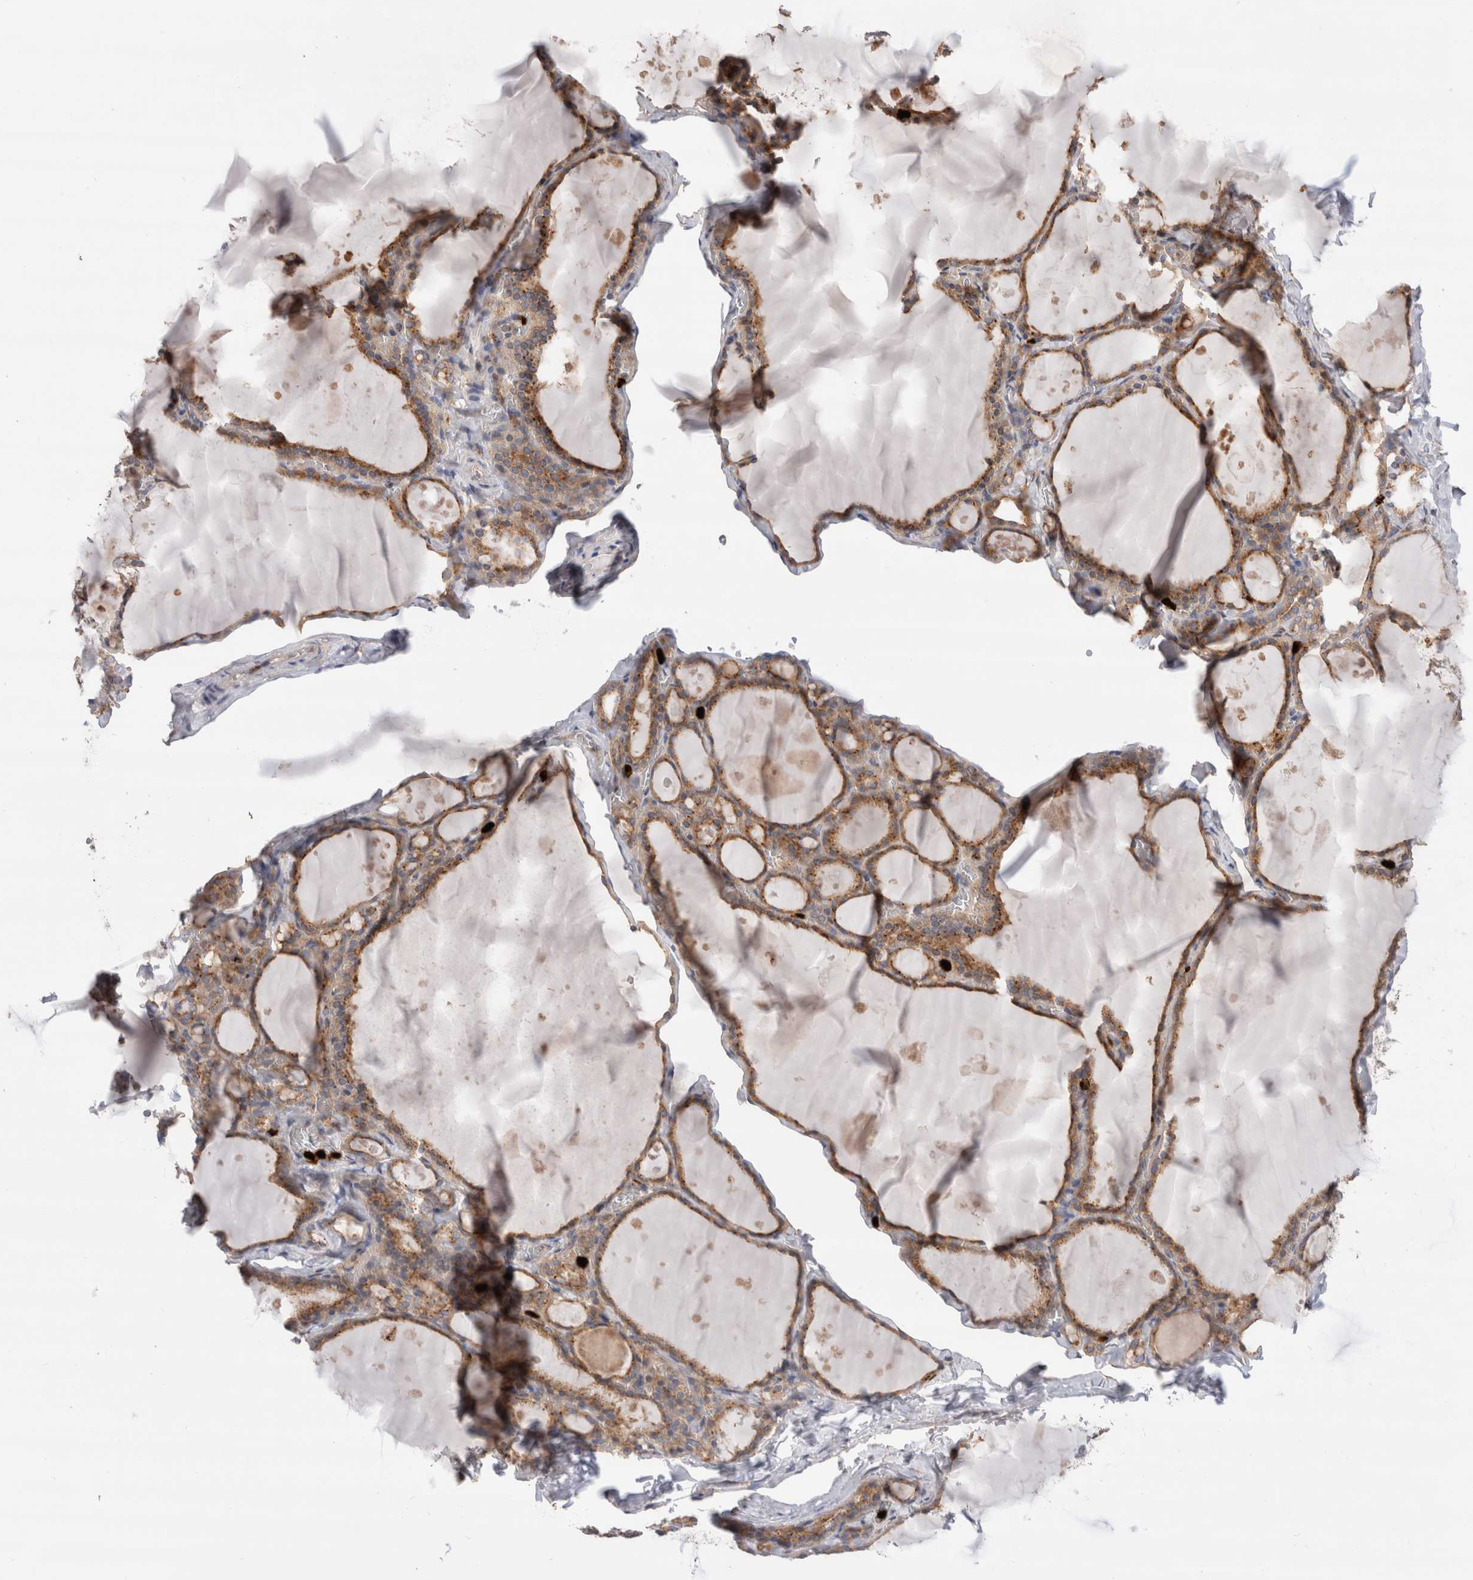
{"staining": {"intensity": "weak", "quantity": ">75%", "location": "cytoplasmic/membranous"}, "tissue": "thyroid gland", "cell_type": "Glandular cells", "image_type": "normal", "snomed": [{"axis": "morphology", "description": "Normal tissue, NOS"}, {"axis": "topography", "description": "Thyroid gland"}], "caption": "A brown stain labels weak cytoplasmic/membranous positivity of a protein in glandular cells of benign thyroid gland. Ihc stains the protein of interest in brown and the nuclei are stained blue.", "gene": "NXT2", "patient": {"sex": "male", "age": 56}}